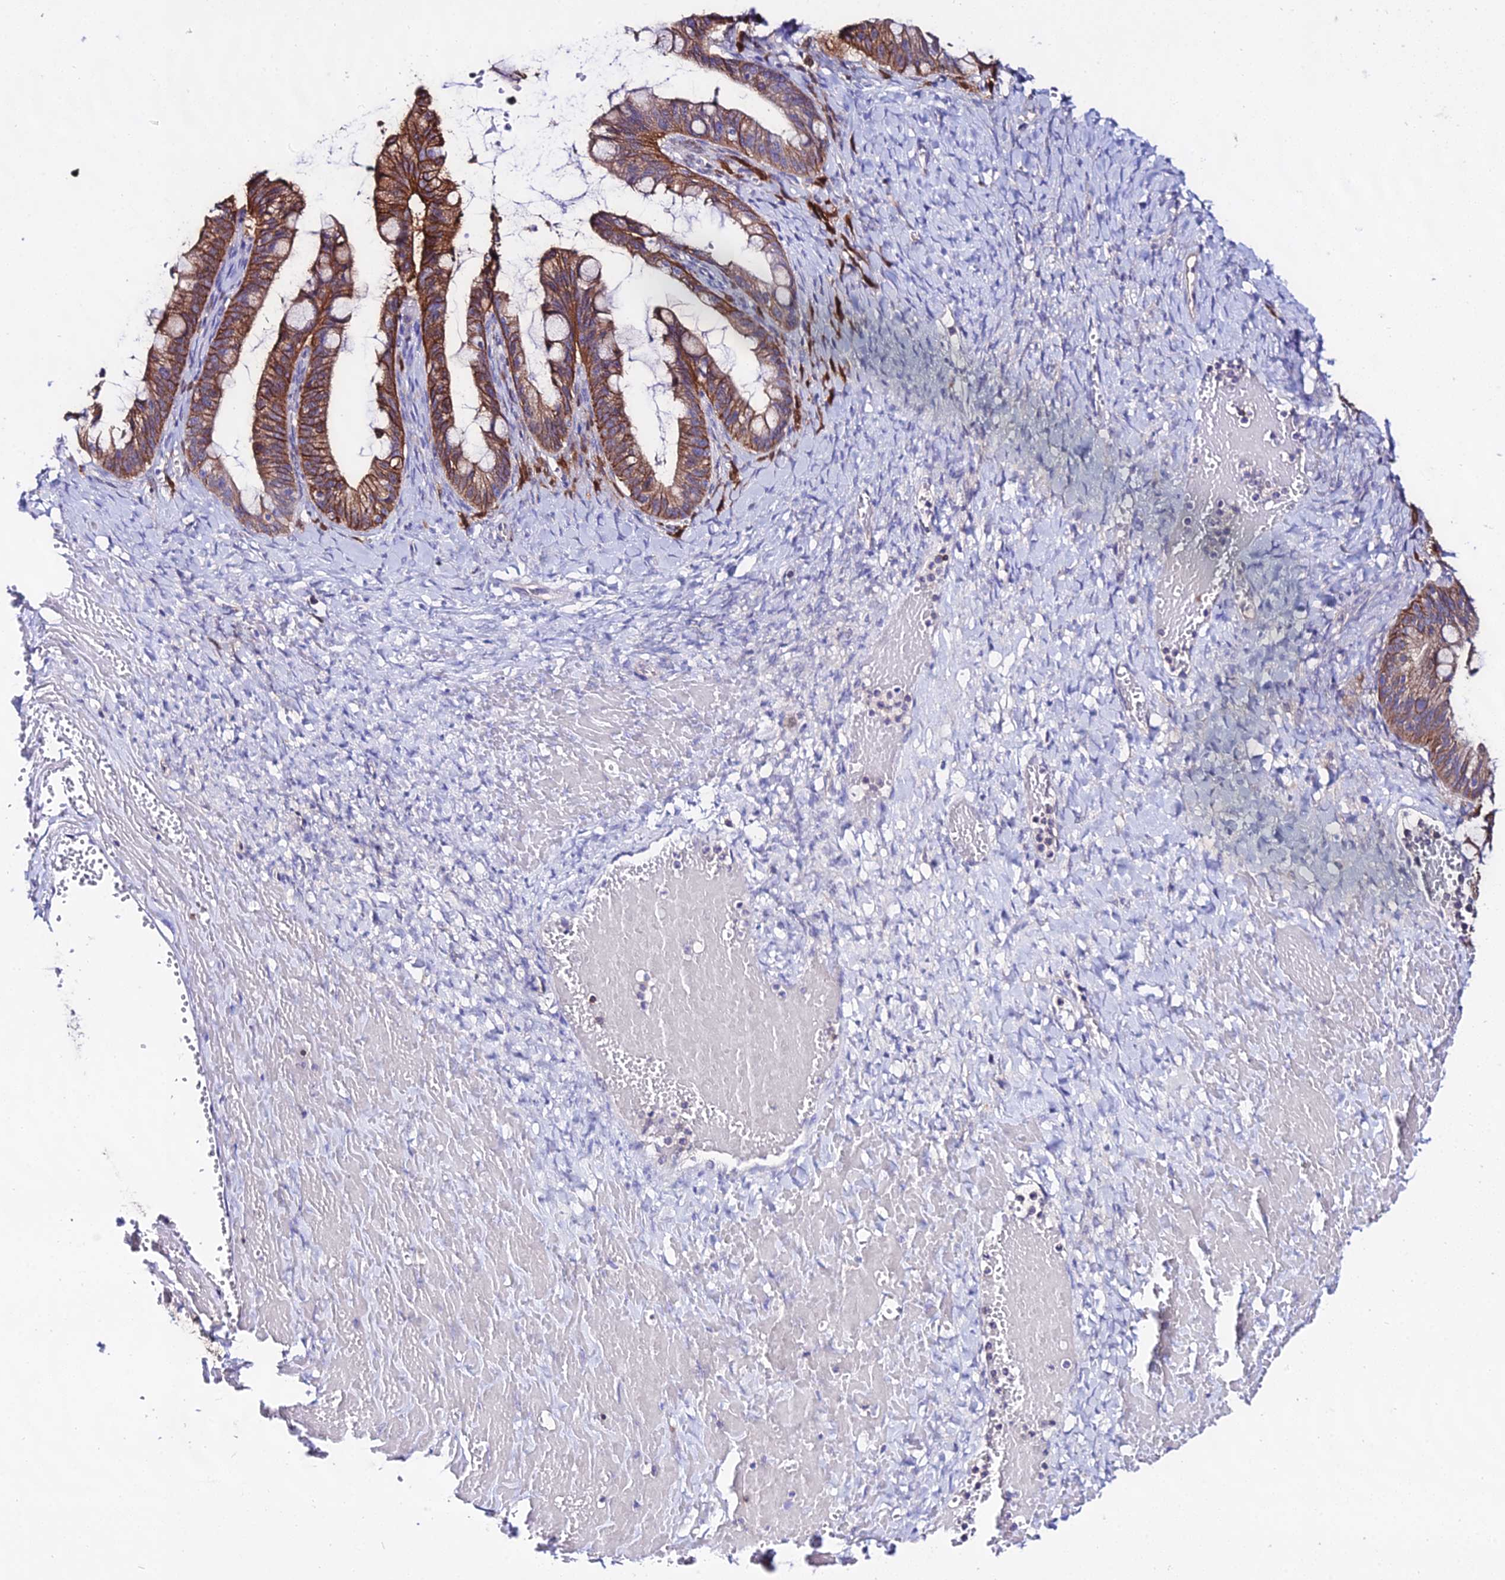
{"staining": {"intensity": "moderate", "quantity": ">75%", "location": "cytoplasmic/membranous"}, "tissue": "ovarian cancer", "cell_type": "Tumor cells", "image_type": "cancer", "snomed": [{"axis": "morphology", "description": "Cystadenocarcinoma, mucinous, NOS"}, {"axis": "topography", "description": "Ovary"}], "caption": "Immunohistochemistry (DAB) staining of human ovarian cancer shows moderate cytoplasmic/membranous protein expression in about >75% of tumor cells.", "gene": "S100A16", "patient": {"sex": "female", "age": 73}}